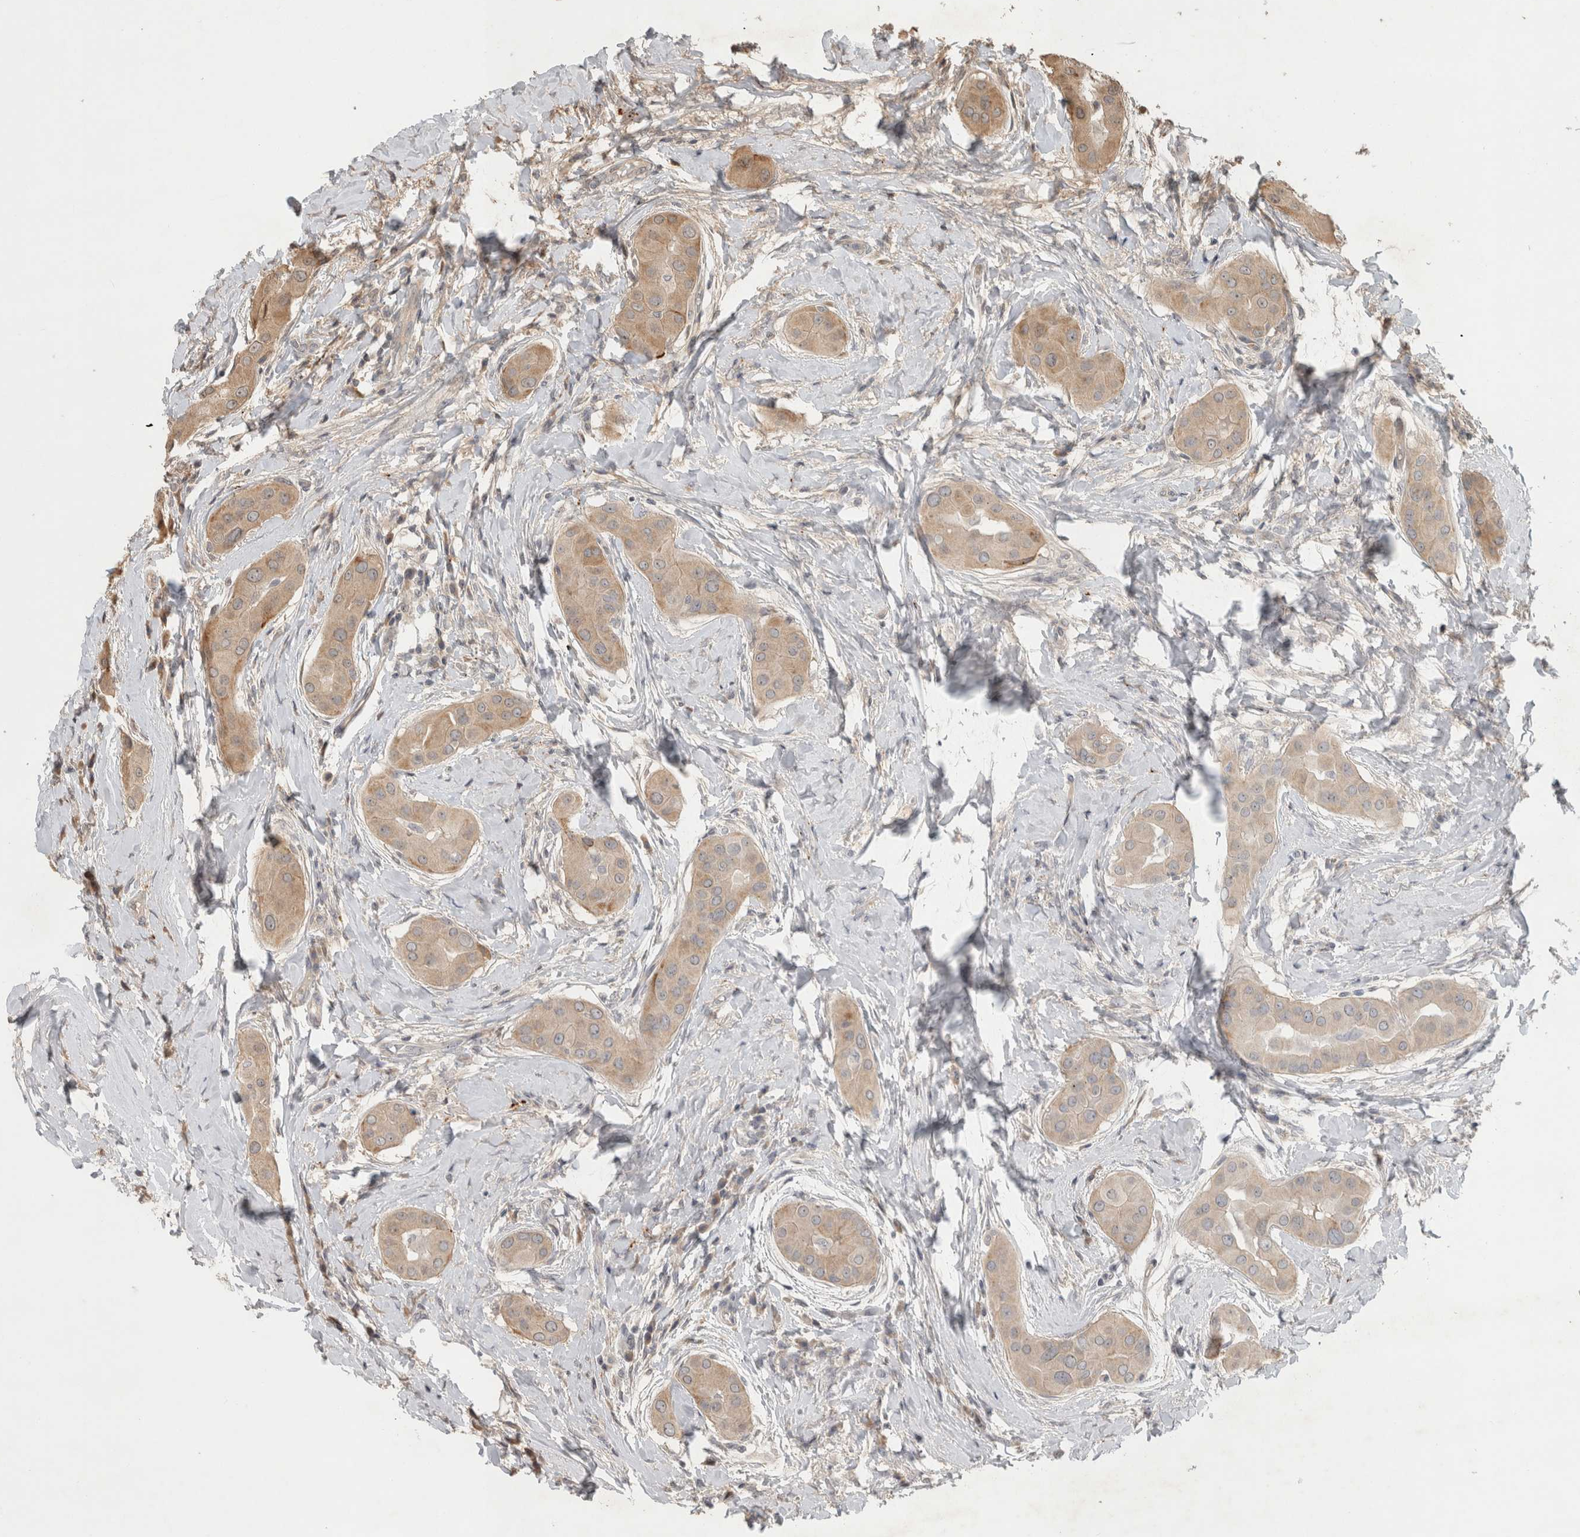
{"staining": {"intensity": "moderate", "quantity": ">75%", "location": "cytoplasmic/membranous"}, "tissue": "thyroid cancer", "cell_type": "Tumor cells", "image_type": "cancer", "snomed": [{"axis": "morphology", "description": "Papillary adenocarcinoma, NOS"}, {"axis": "topography", "description": "Thyroid gland"}], "caption": "High-power microscopy captured an IHC histopathology image of thyroid cancer (papillary adenocarcinoma), revealing moderate cytoplasmic/membranous staining in approximately >75% of tumor cells. (brown staining indicates protein expression, while blue staining denotes nuclei).", "gene": "PITPNC1", "patient": {"sex": "male", "age": 33}}